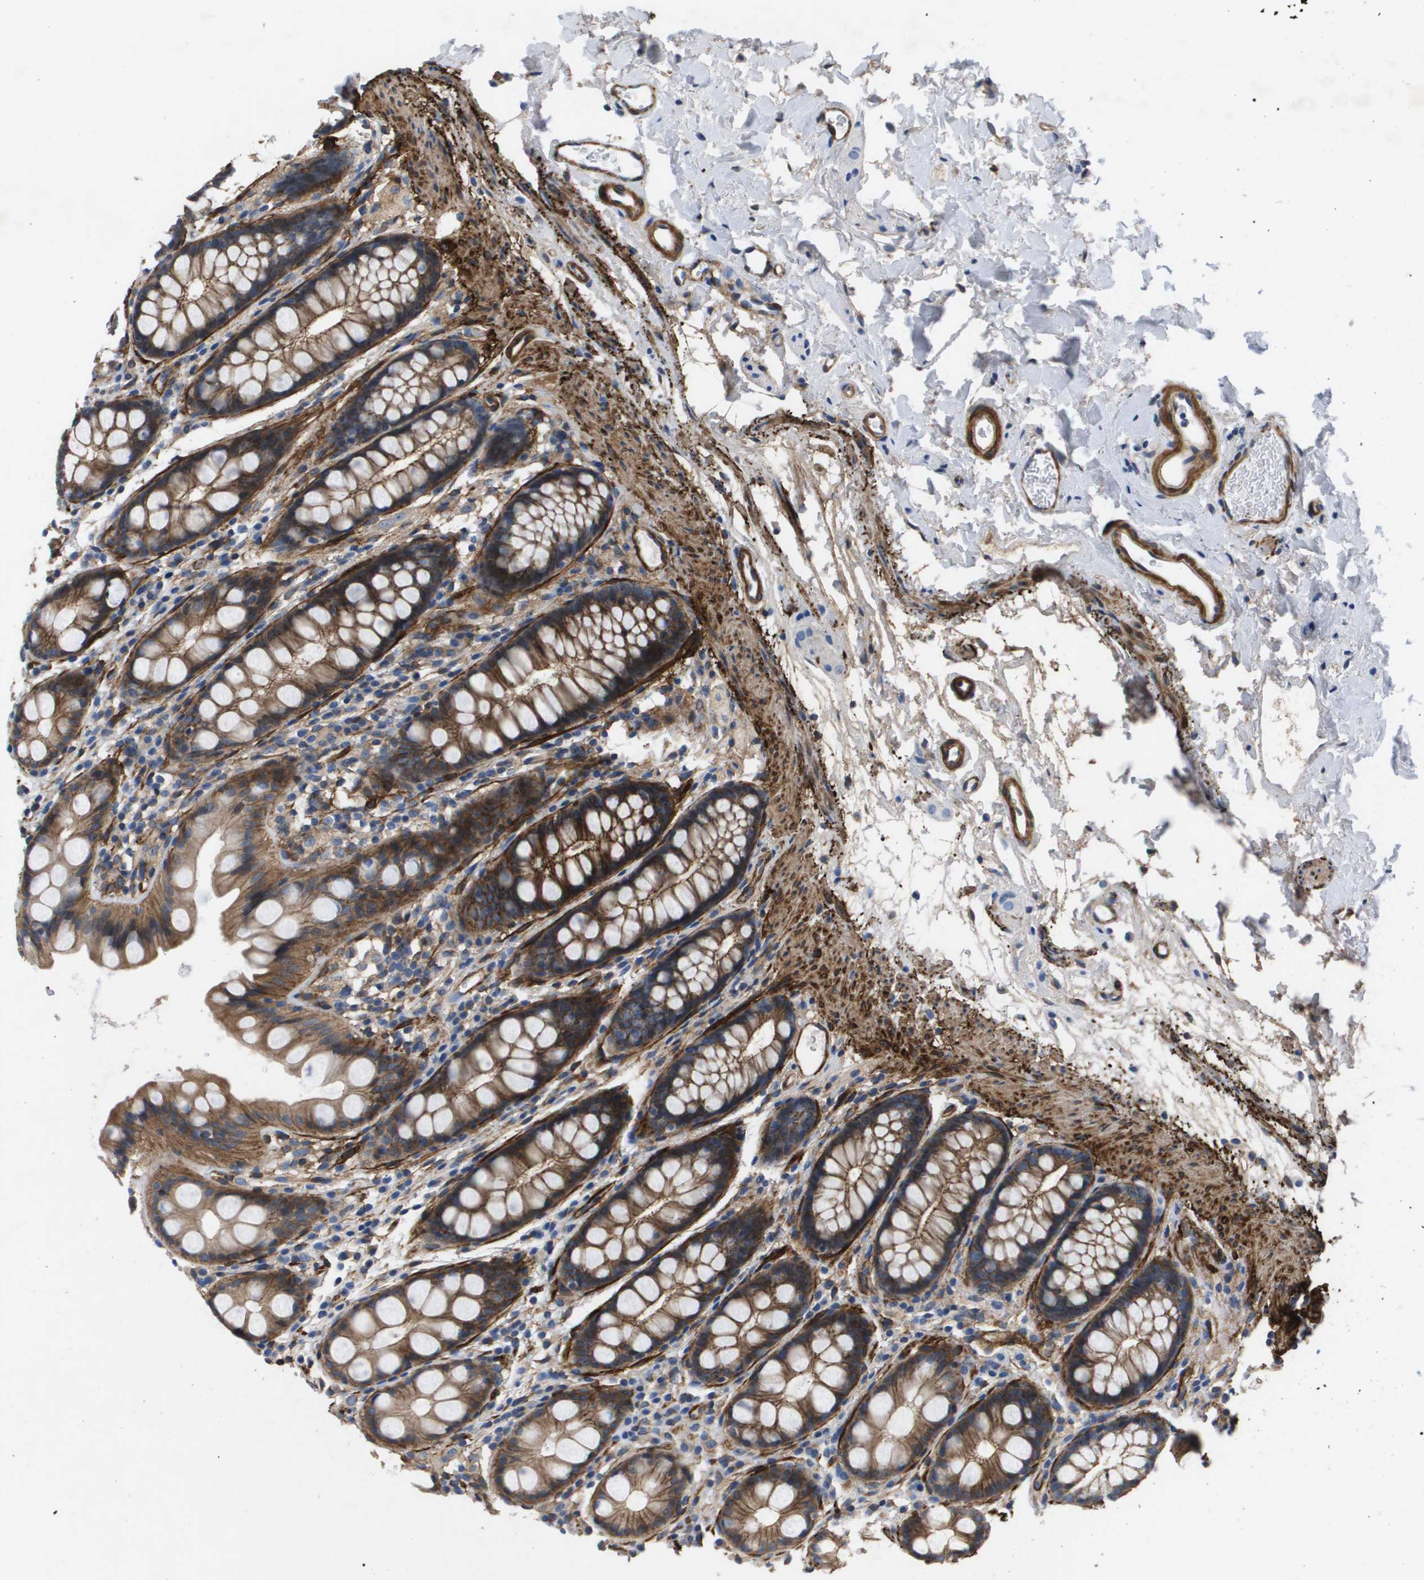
{"staining": {"intensity": "moderate", "quantity": ">75%", "location": "cytoplasmic/membranous"}, "tissue": "rectum", "cell_type": "Glandular cells", "image_type": "normal", "snomed": [{"axis": "morphology", "description": "Normal tissue, NOS"}, {"axis": "topography", "description": "Rectum"}], "caption": "Immunohistochemical staining of normal human rectum displays >75% levels of moderate cytoplasmic/membranous protein staining in about >75% of glandular cells. The staining was performed using DAB (3,3'-diaminobenzidine), with brown indicating positive protein expression. Nuclei are stained blue with hematoxylin.", "gene": "LPP", "patient": {"sex": "female", "age": 65}}